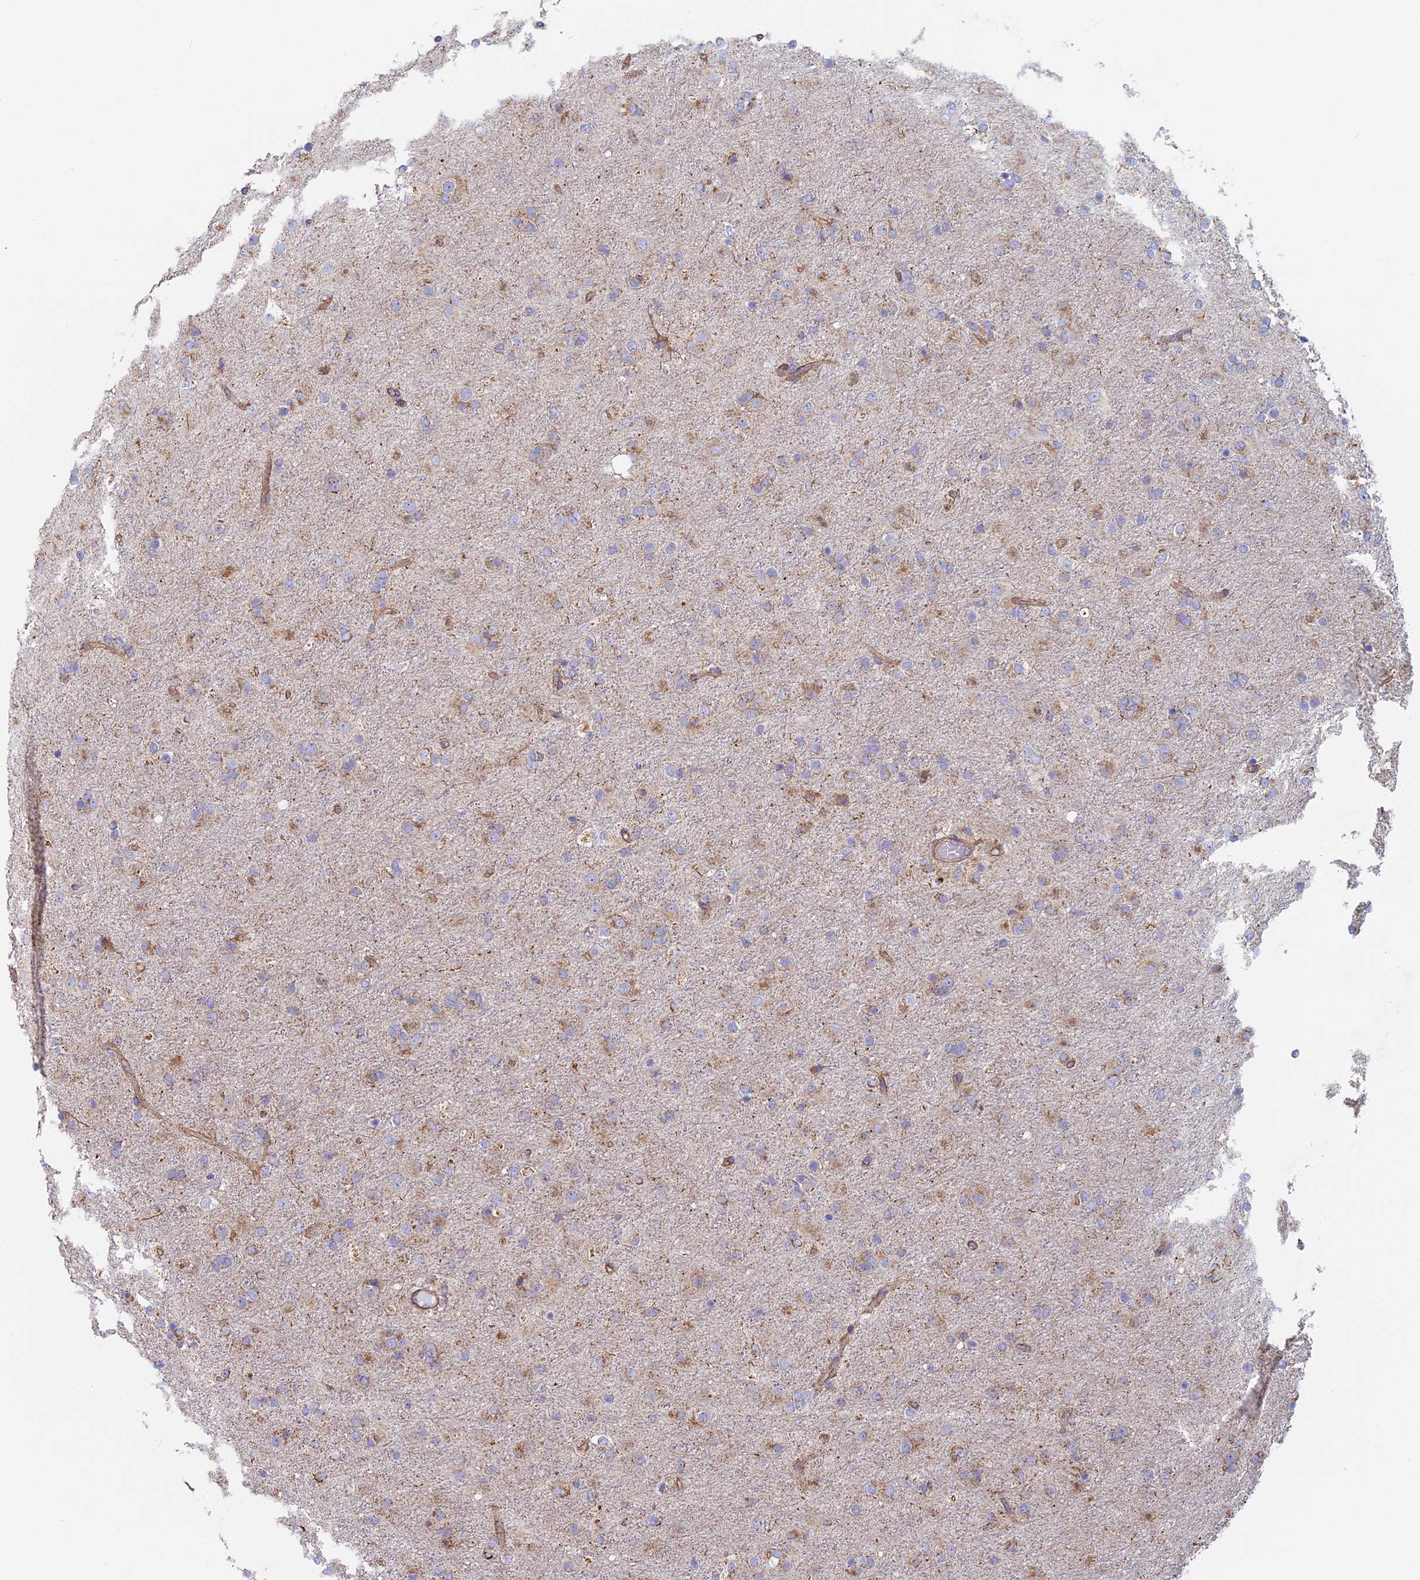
{"staining": {"intensity": "weak", "quantity": "<25%", "location": "cytoplasmic/membranous"}, "tissue": "glioma", "cell_type": "Tumor cells", "image_type": "cancer", "snomed": [{"axis": "morphology", "description": "Glioma, malignant, Low grade"}, {"axis": "topography", "description": "Brain"}], "caption": "This micrograph is of glioma stained with immunohistochemistry (IHC) to label a protein in brown with the nuclei are counter-stained blue. There is no staining in tumor cells. (Stains: DAB IHC with hematoxylin counter stain, Microscopy: brightfield microscopy at high magnification).", "gene": "DDA1", "patient": {"sex": "male", "age": 65}}